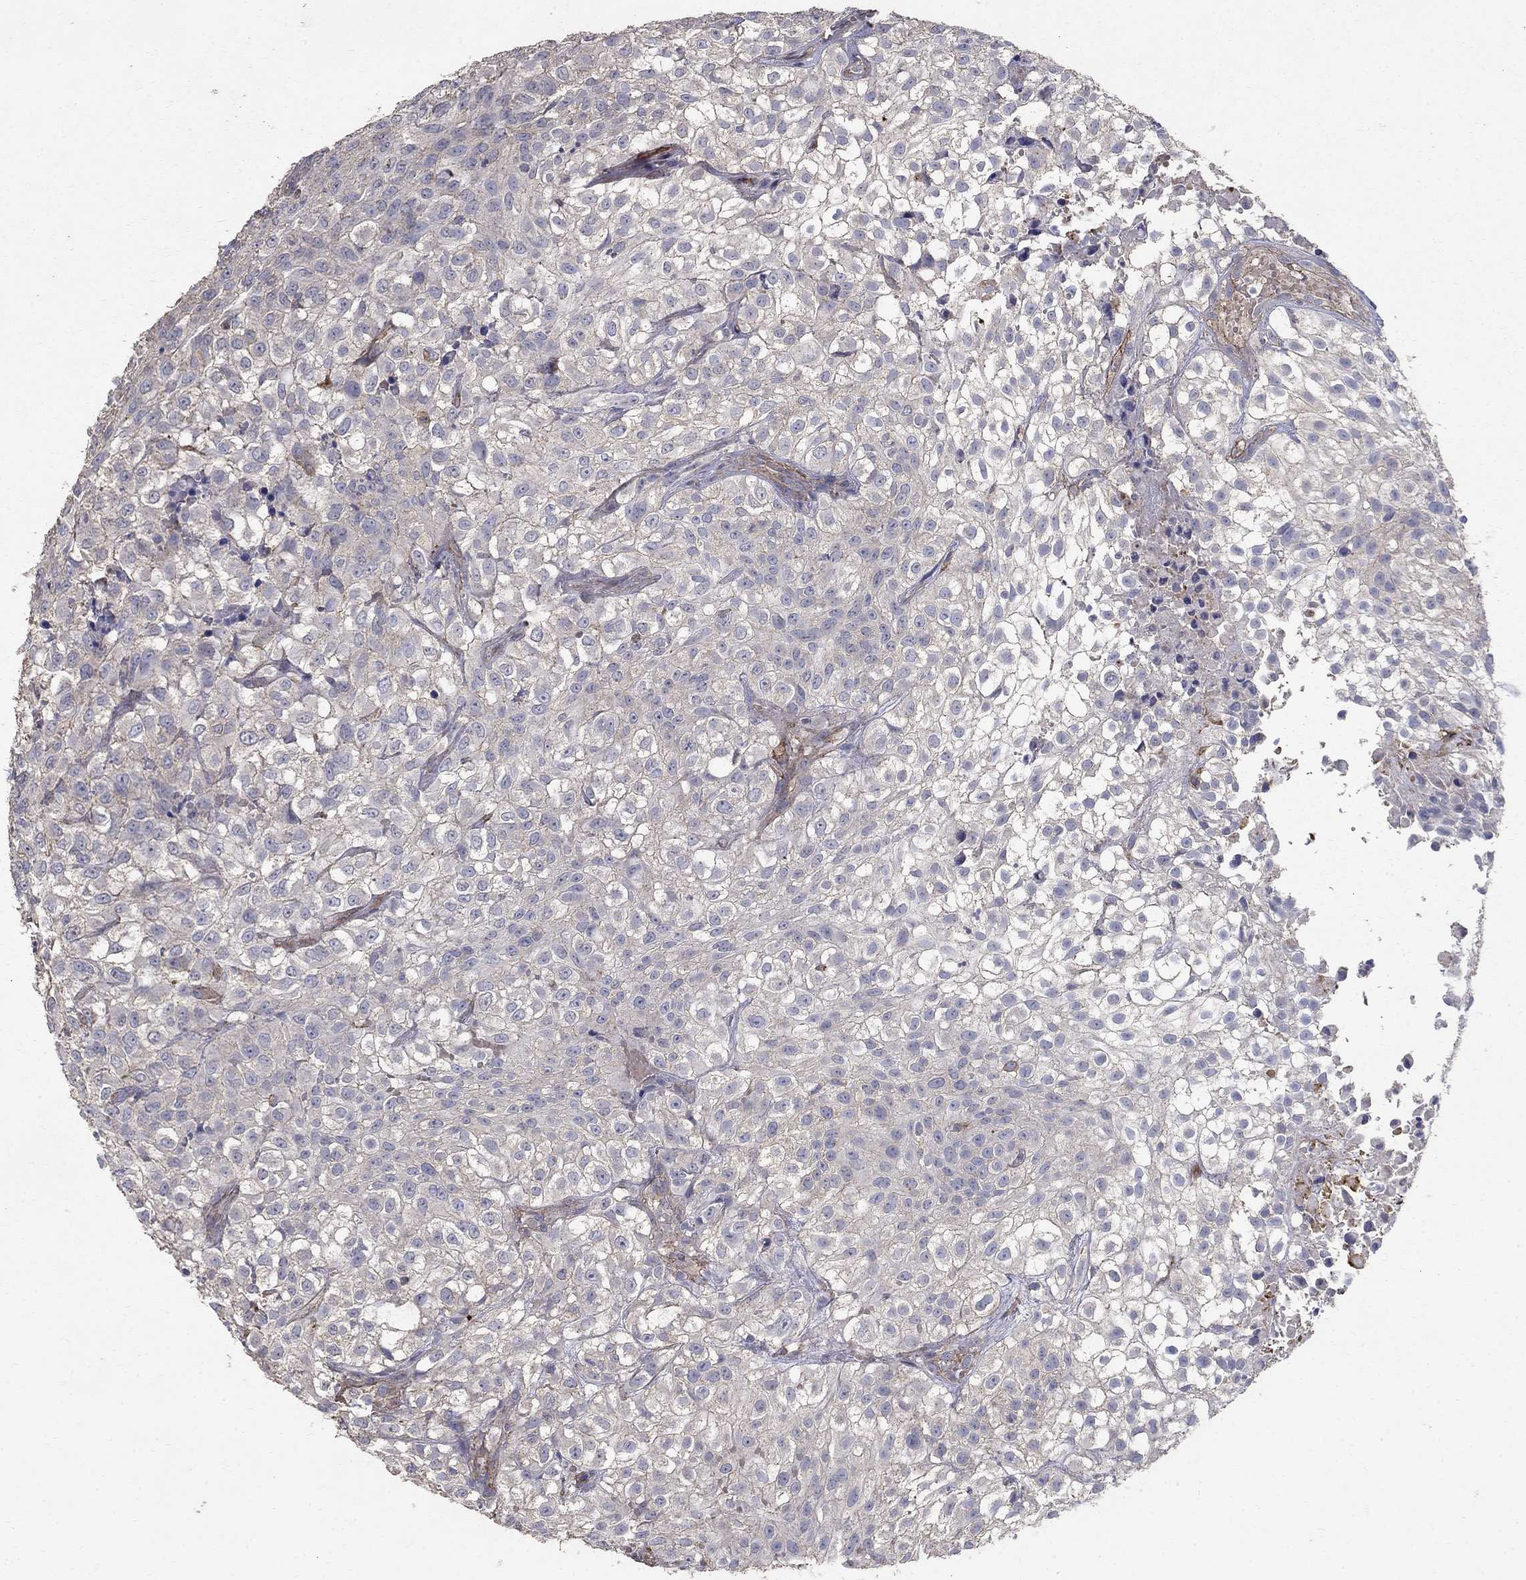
{"staining": {"intensity": "negative", "quantity": "none", "location": "none"}, "tissue": "urothelial cancer", "cell_type": "Tumor cells", "image_type": "cancer", "snomed": [{"axis": "morphology", "description": "Urothelial carcinoma, High grade"}, {"axis": "topography", "description": "Urinary bladder"}], "caption": "High magnification brightfield microscopy of urothelial cancer stained with DAB (brown) and counterstained with hematoxylin (blue): tumor cells show no significant staining. (IHC, brightfield microscopy, high magnification).", "gene": "MPP2", "patient": {"sex": "male", "age": 56}}